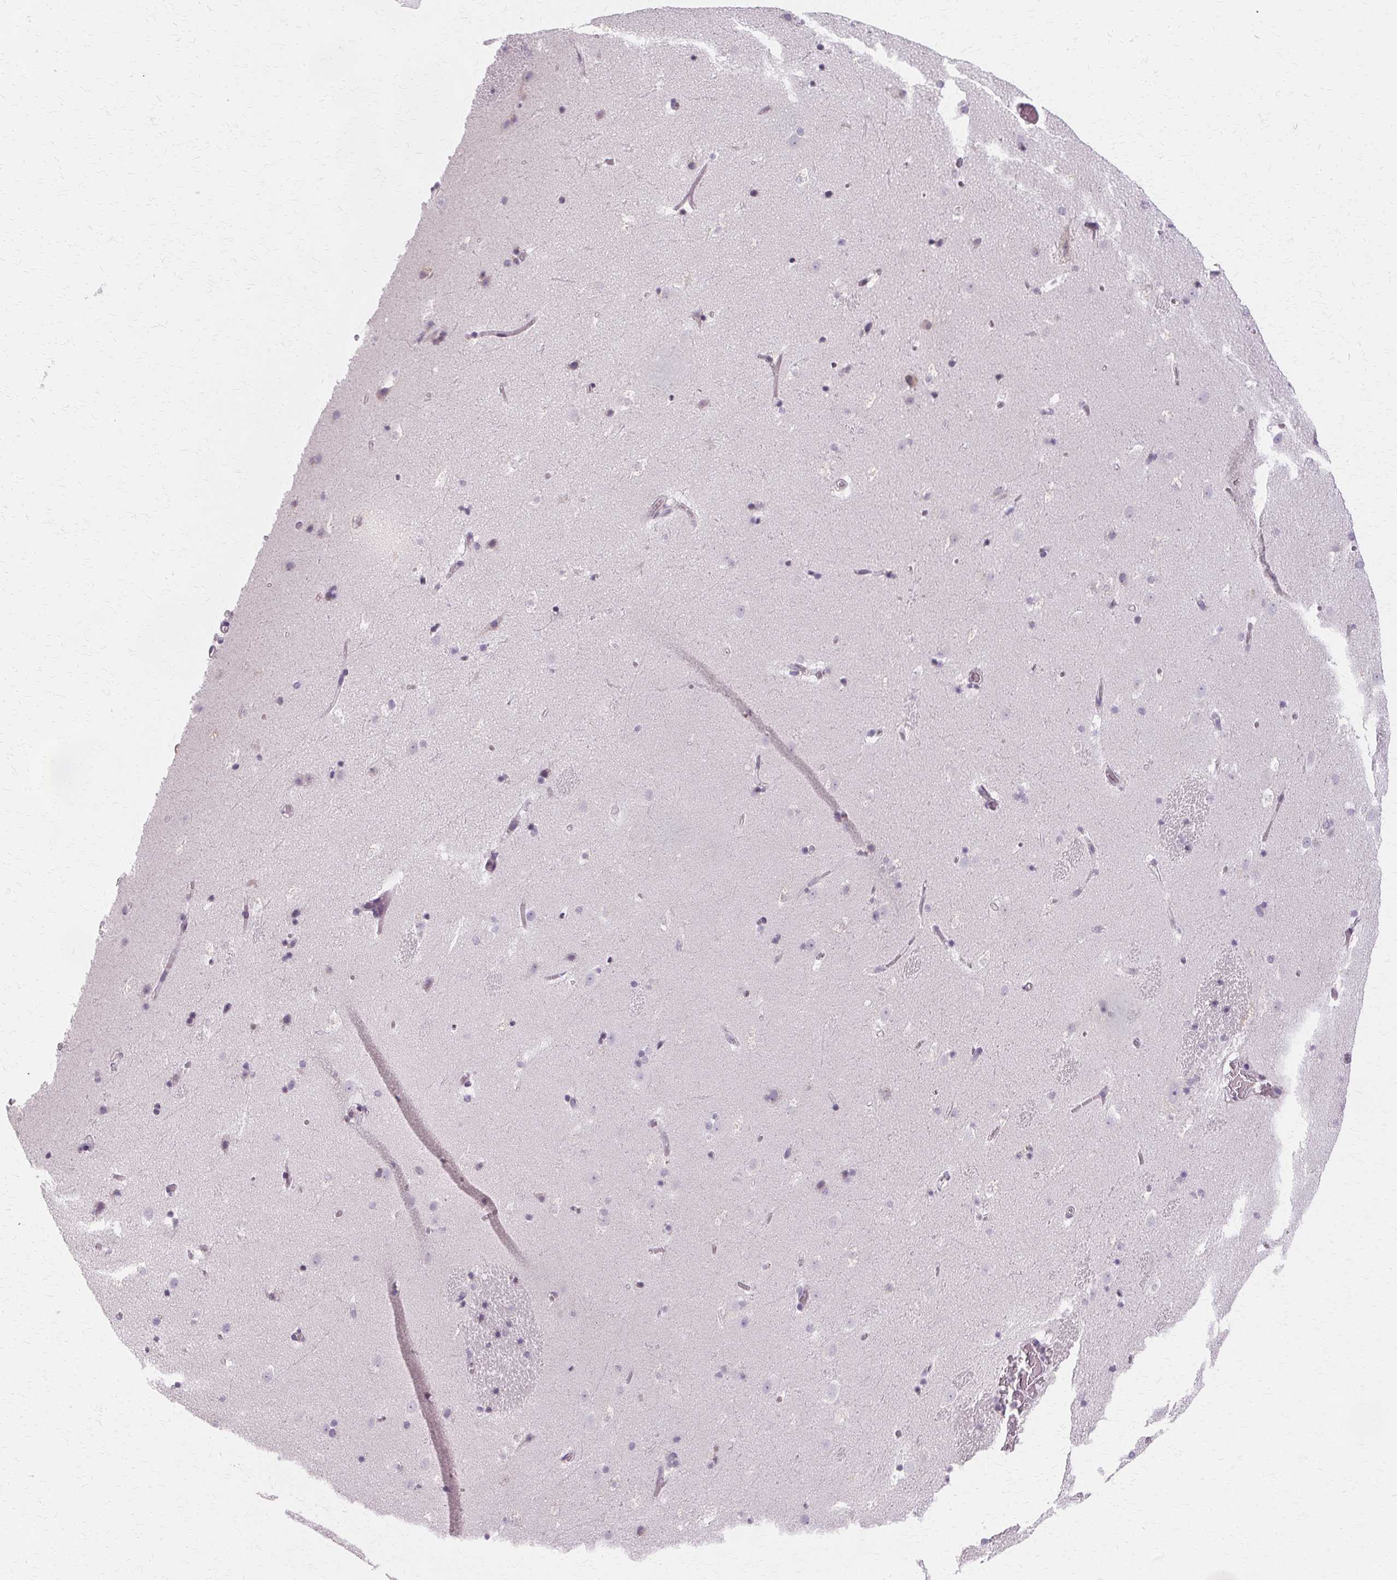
{"staining": {"intensity": "negative", "quantity": "none", "location": "none"}, "tissue": "caudate", "cell_type": "Glial cells", "image_type": "normal", "snomed": [{"axis": "morphology", "description": "Normal tissue, NOS"}, {"axis": "topography", "description": "Lateral ventricle wall"}], "caption": "Immunohistochemical staining of benign human caudate demonstrates no significant positivity in glial cells.", "gene": "FCRL3", "patient": {"sex": "male", "age": 37}}